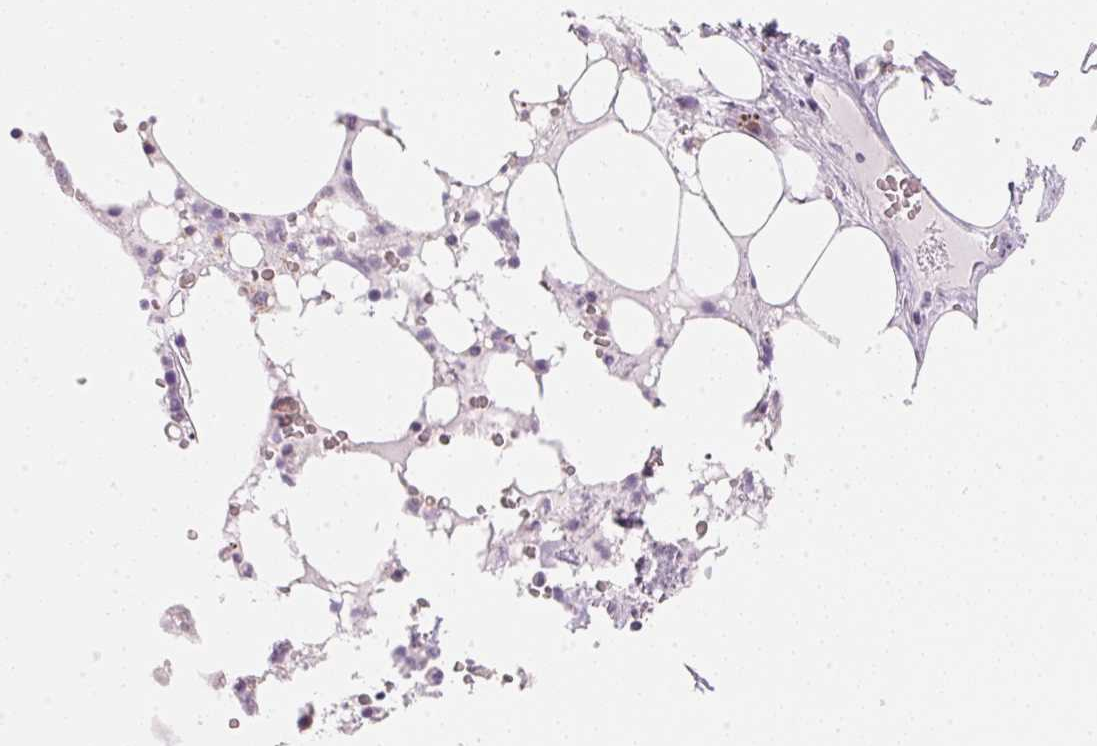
{"staining": {"intensity": "negative", "quantity": "none", "location": "none"}, "tissue": "bone marrow", "cell_type": "Hematopoietic cells", "image_type": "normal", "snomed": [{"axis": "morphology", "description": "Normal tissue, NOS"}, {"axis": "topography", "description": "Bone marrow"}], "caption": "IHC micrograph of benign bone marrow: human bone marrow stained with DAB (3,3'-diaminobenzidine) exhibits no significant protein positivity in hematopoietic cells.", "gene": "HOXB13", "patient": {"sex": "male", "age": 64}}